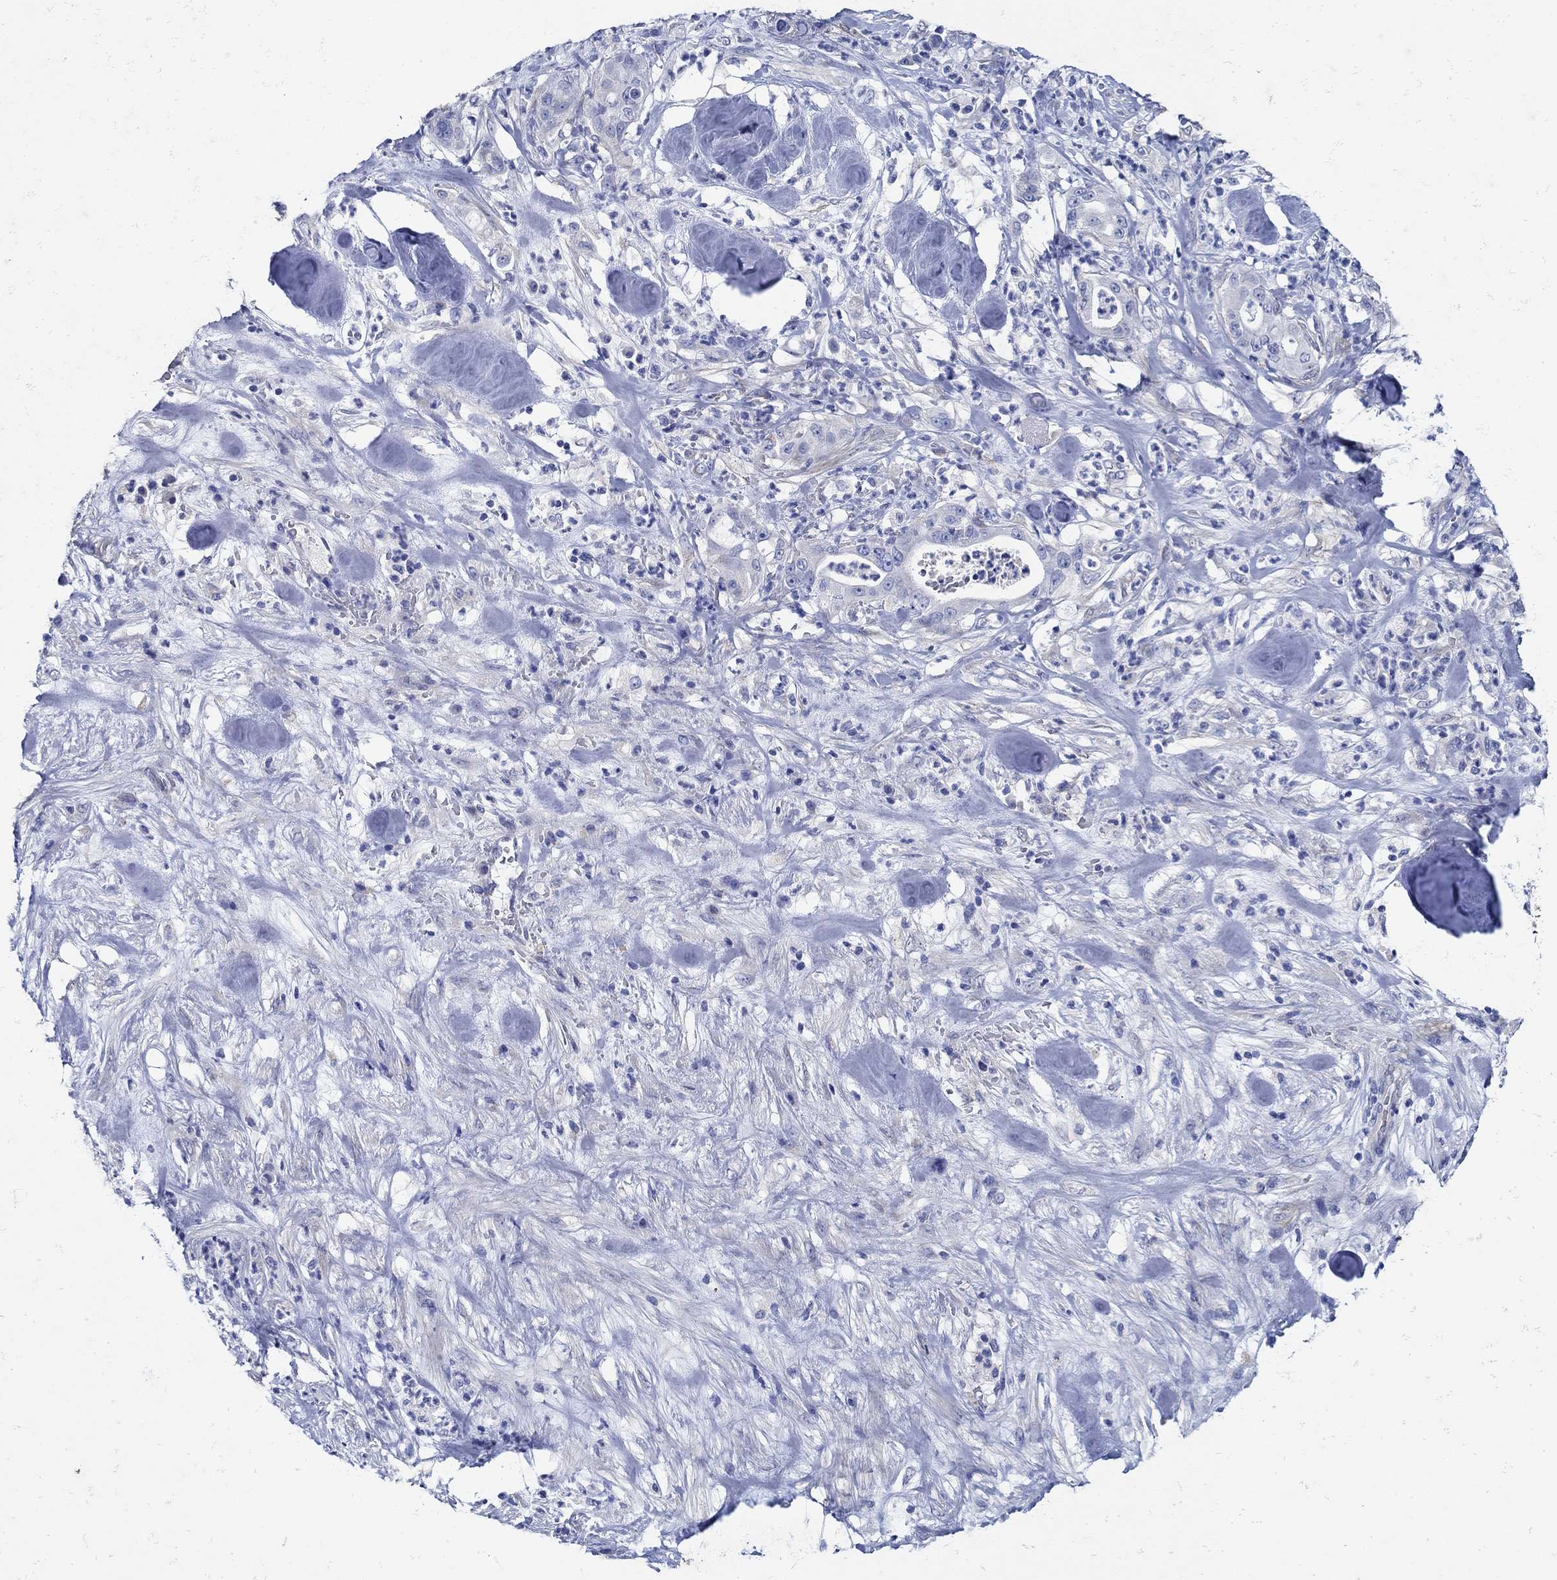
{"staining": {"intensity": "negative", "quantity": "none", "location": "none"}, "tissue": "pancreatic cancer", "cell_type": "Tumor cells", "image_type": "cancer", "snomed": [{"axis": "morphology", "description": "Adenocarcinoma, NOS"}, {"axis": "topography", "description": "Pancreas"}], "caption": "Immunohistochemistry histopathology image of neoplastic tissue: human pancreatic cancer (adenocarcinoma) stained with DAB (3,3'-diaminobenzidine) reveals no significant protein positivity in tumor cells.", "gene": "NOS1", "patient": {"sex": "male", "age": 71}}